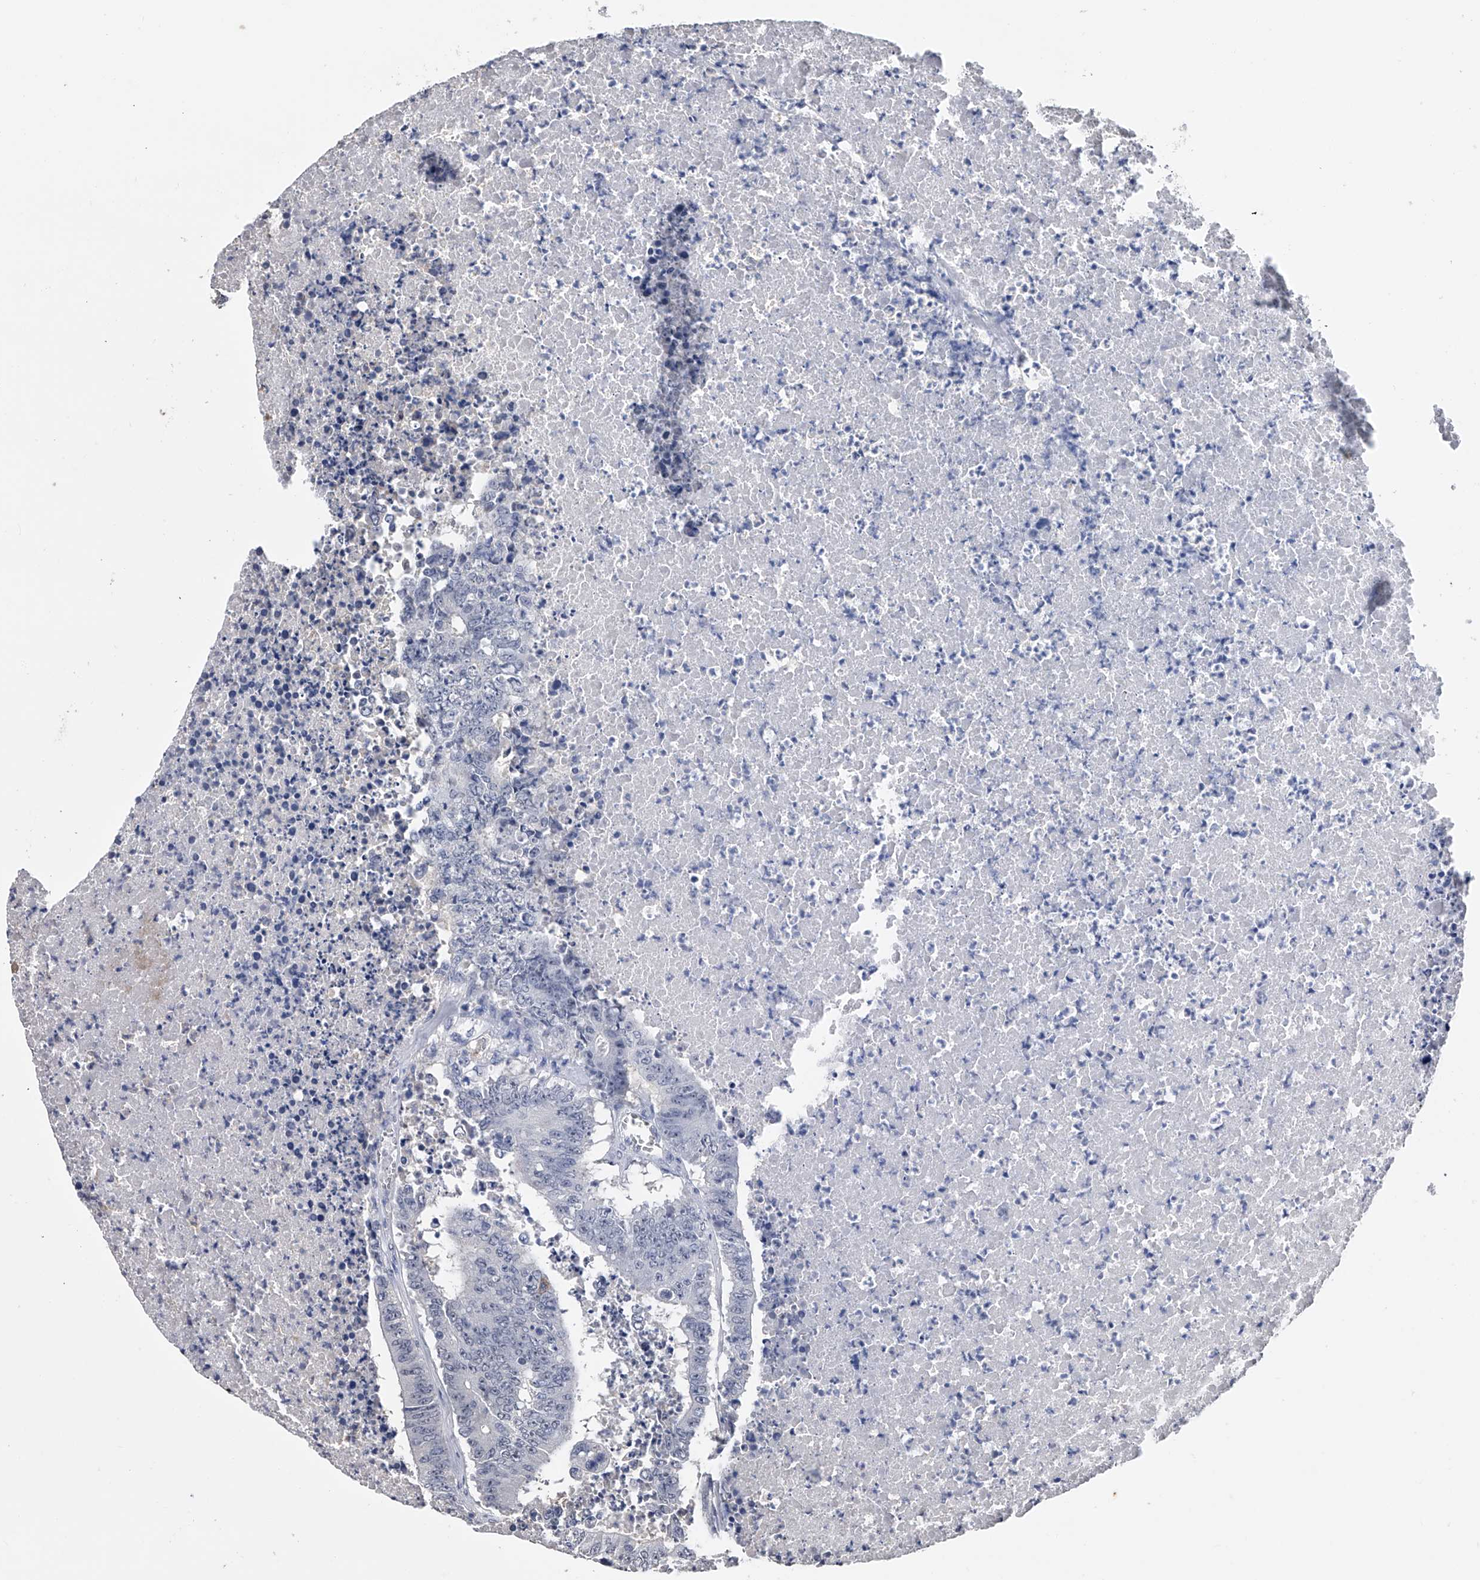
{"staining": {"intensity": "negative", "quantity": "none", "location": "none"}, "tissue": "colorectal cancer", "cell_type": "Tumor cells", "image_type": "cancer", "snomed": [{"axis": "morphology", "description": "Adenocarcinoma, NOS"}, {"axis": "topography", "description": "Colon"}], "caption": "There is no significant positivity in tumor cells of colorectal cancer (adenocarcinoma). (Immunohistochemistry, brightfield microscopy, high magnification).", "gene": "EFCAB7", "patient": {"sex": "male", "age": 87}}